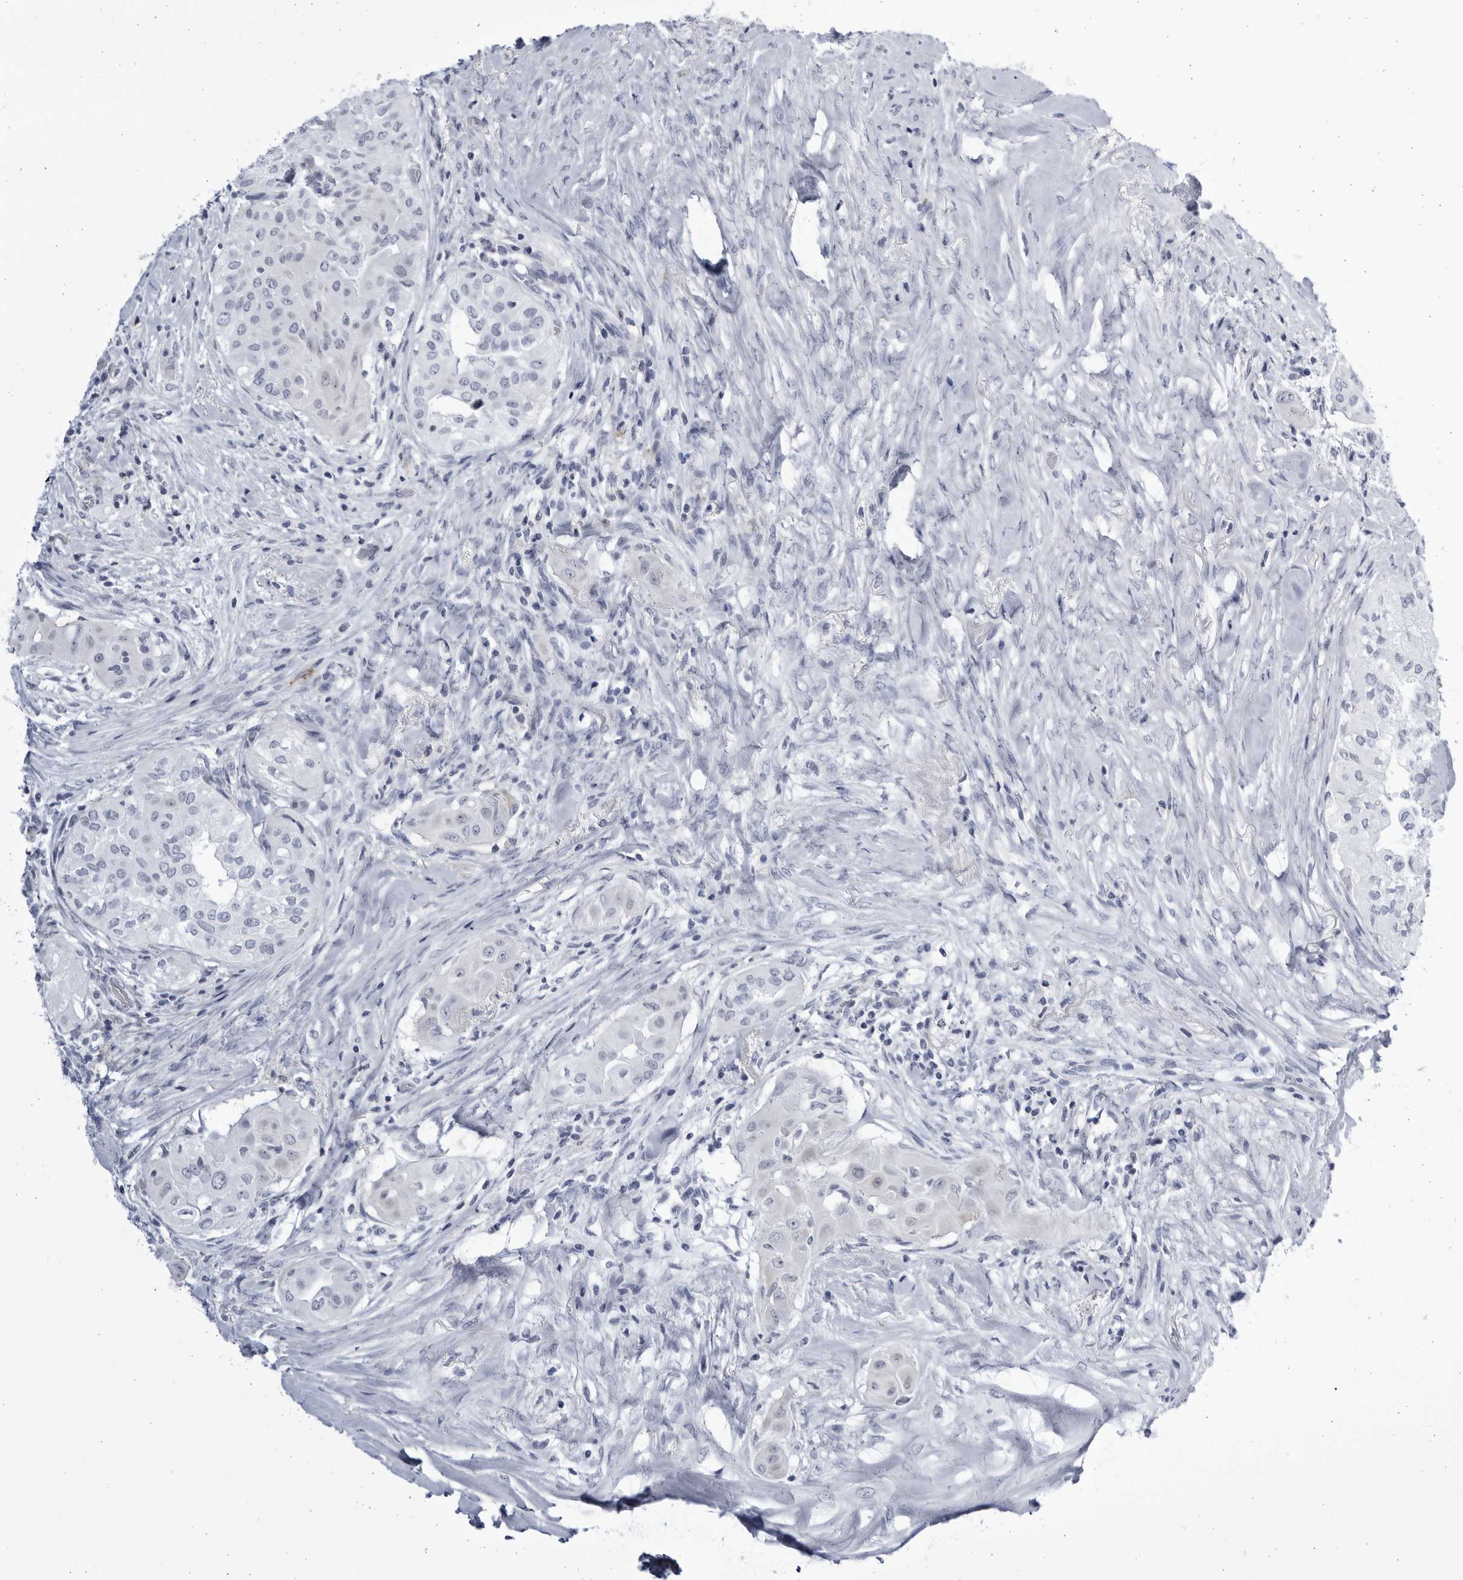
{"staining": {"intensity": "negative", "quantity": "none", "location": "none"}, "tissue": "thyroid cancer", "cell_type": "Tumor cells", "image_type": "cancer", "snomed": [{"axis": "morphology", "description": "Papillary adenocarcinoma, NOS"}, {"axis": "topography", "description": "Thyroid gland"}], "caption": "Immunohistochemistry (IHC) of thyroid papillary adenocarcinoma reveals no expression in tumor cells.", "gene": "CCDC181", "patient": {"sex": "female", "age": 59}}